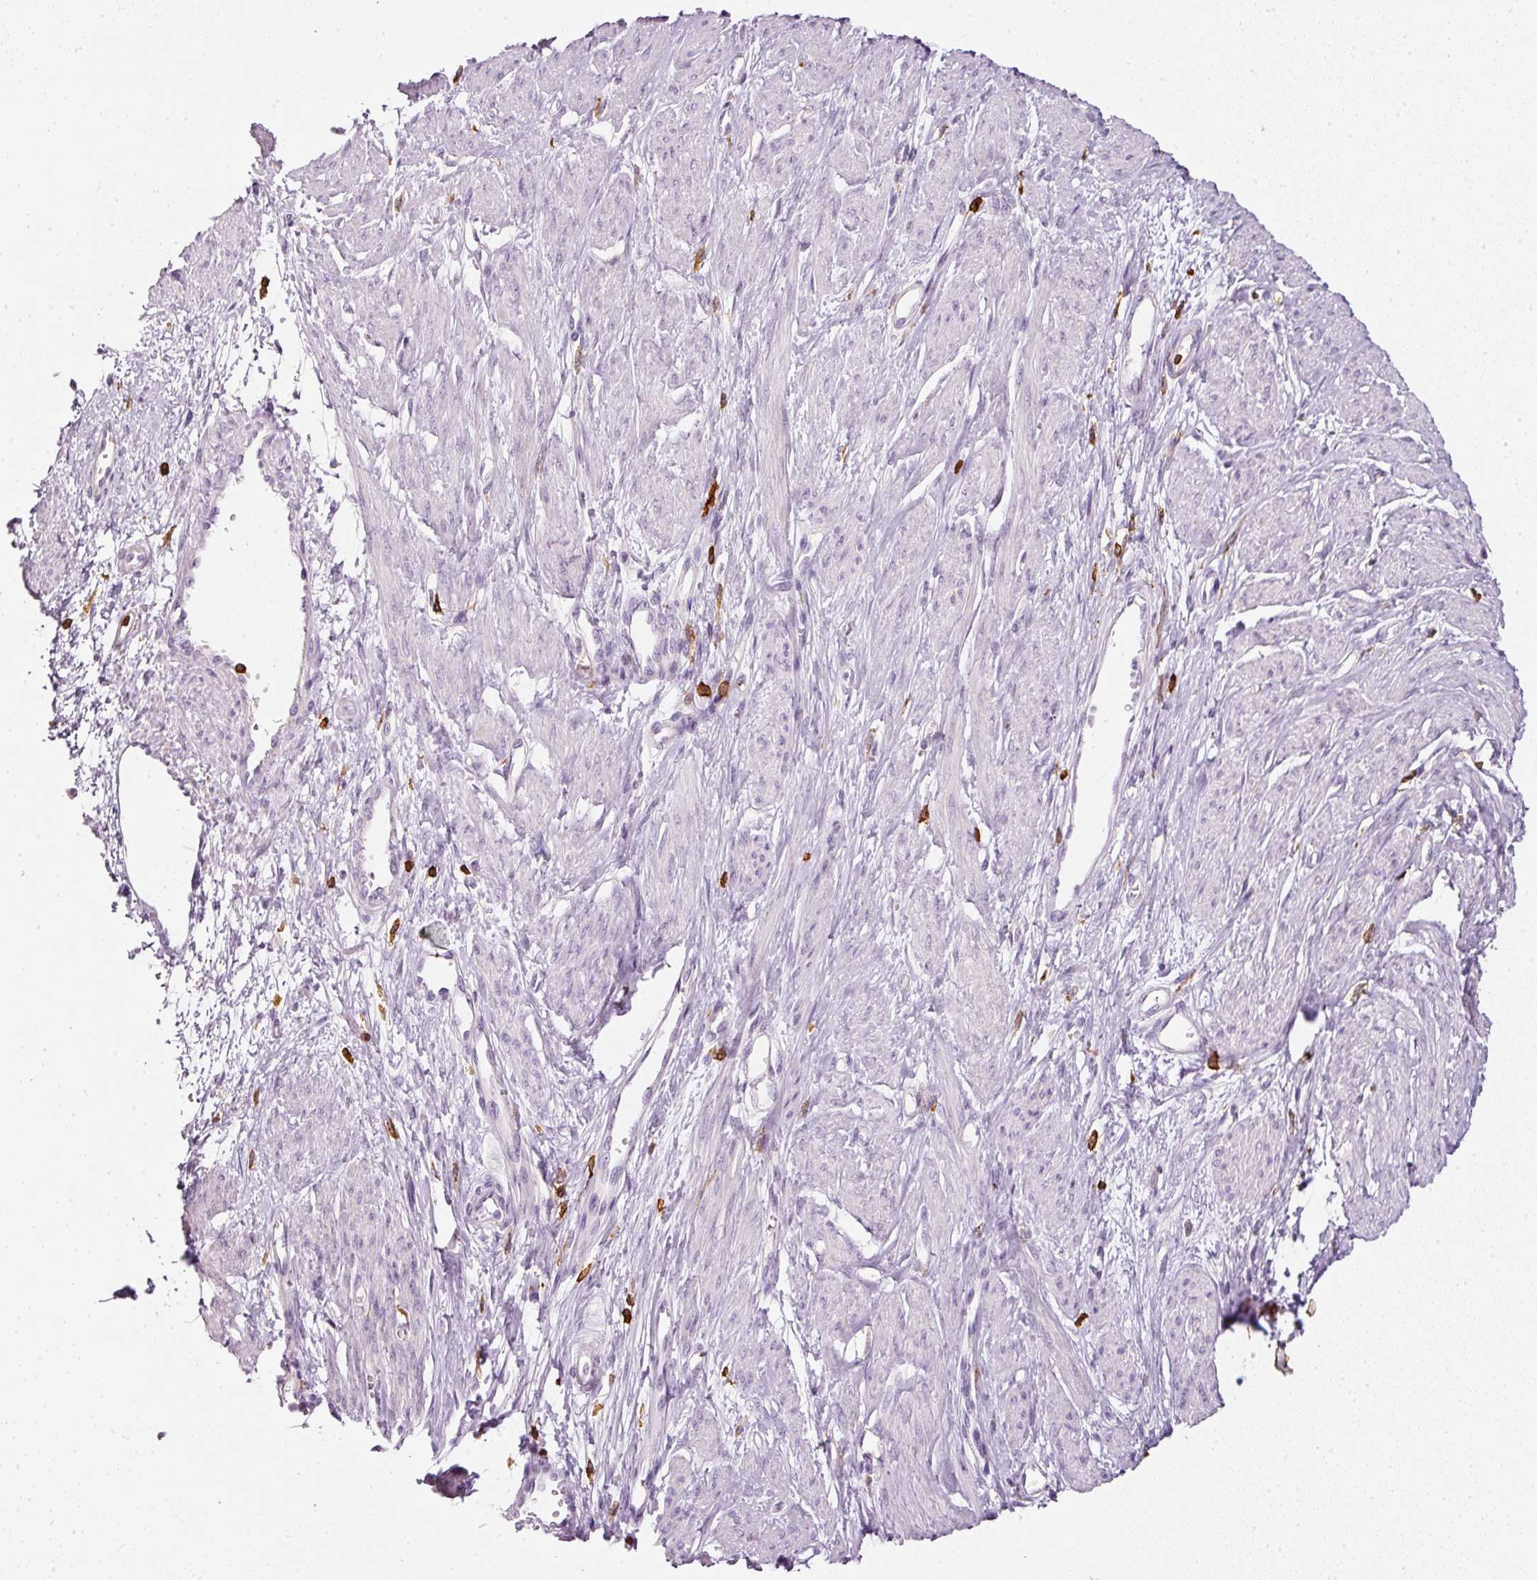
{"staining": {"intensity": "negative", "quantity": "none", "location": "none"}, "tissue": "smooth muscle", "cell_type": "Smooth muscle cells", "image_type": "normal", "snomed": [{"axis": "morphology", "description": "Normal tissue, NOS"}, {"axis": "topography", "description": "Smooth muscle"}, {"axis": "topography", "description": "Uterus"}], "caption": "The immunohistochemistry (IHC) image has no significant expression in smooth muscle cells of smooth muscle.", "gene": "EVL", "patient": {"sex": "female", "age": 39}}